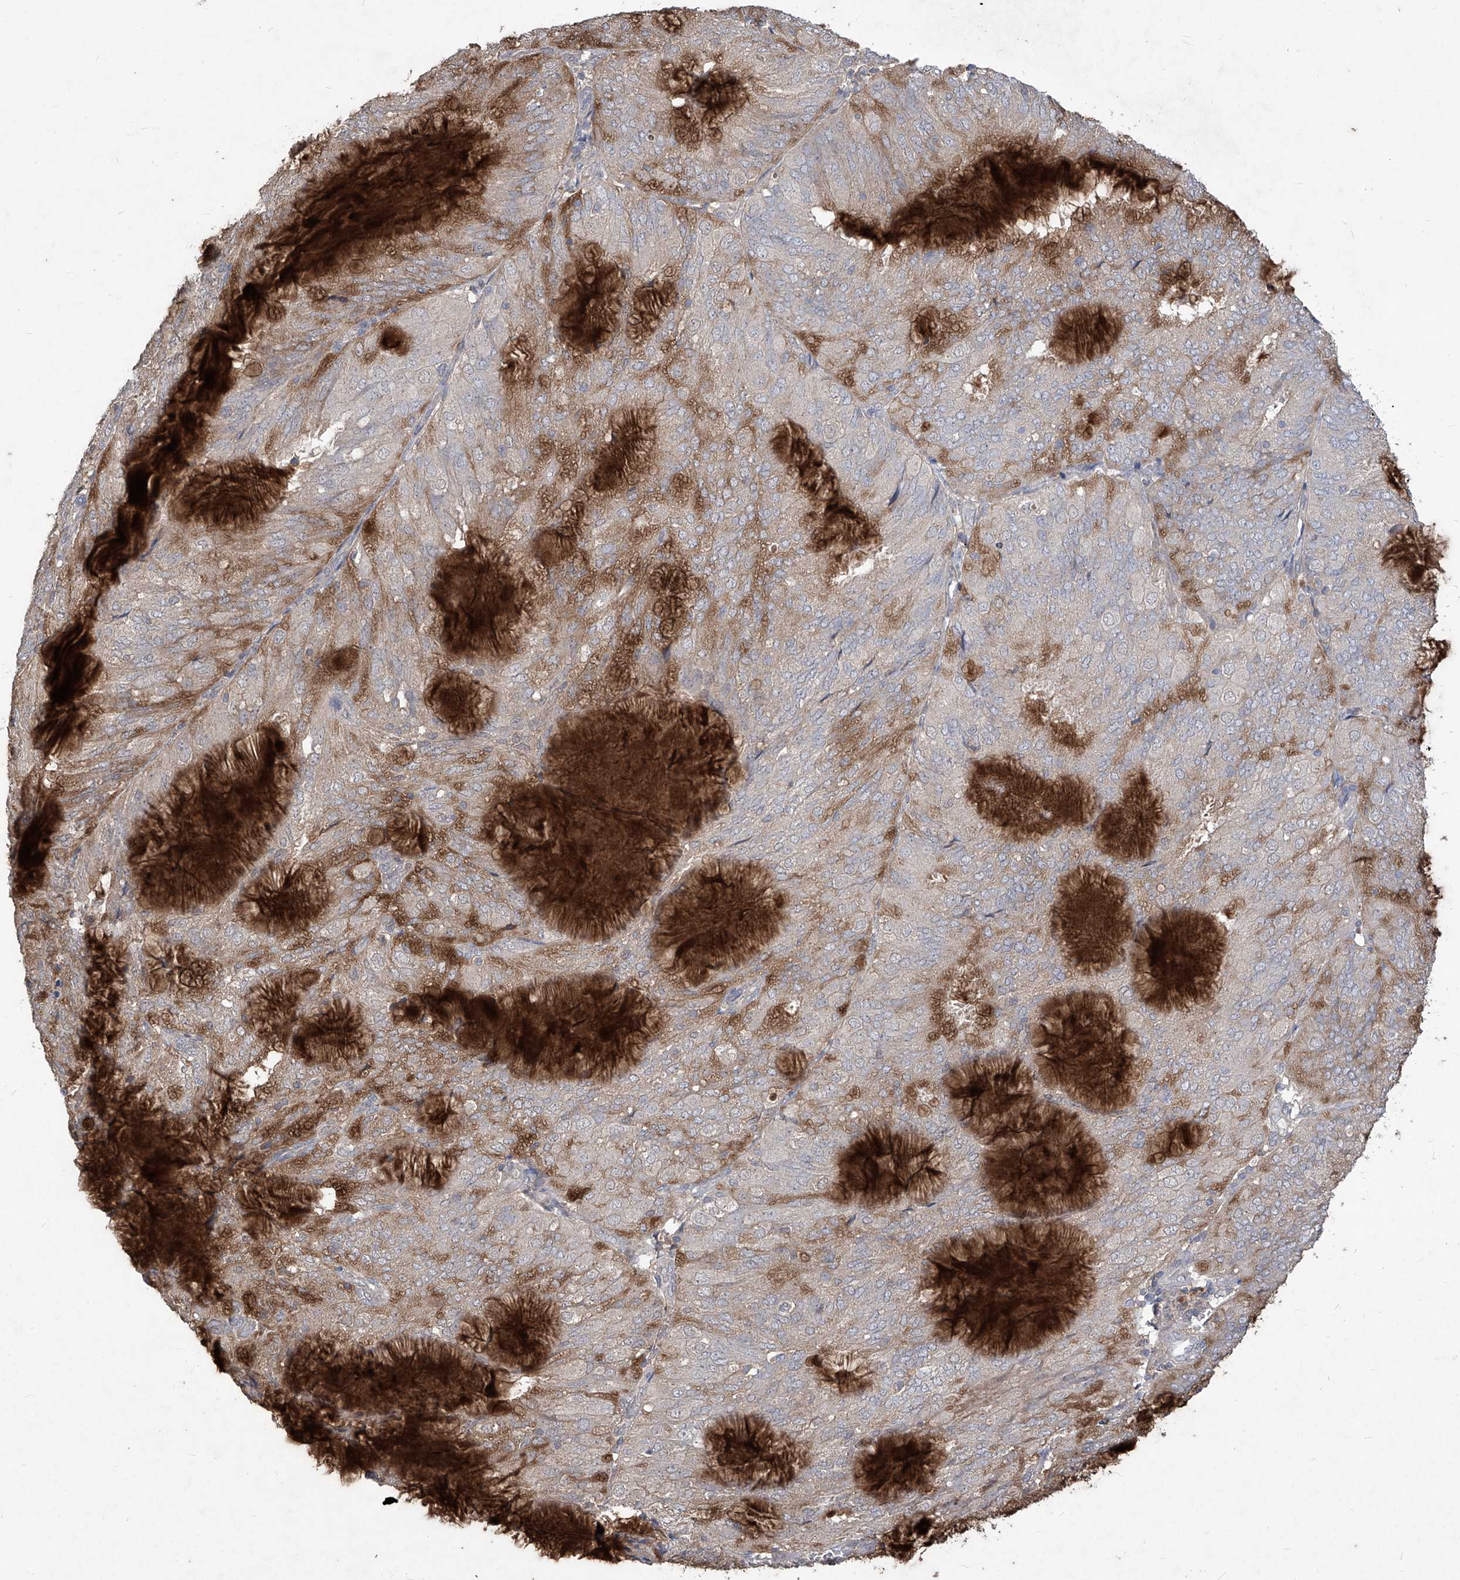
{"staining": {"intensity": "moderate", "quantity": "<25%", "location": "cytoplasmic/membranous"}, "tissue": "endometrial cancer", "cell_type": "Tumor cells", "image_type": "cancer", "snomed": [{"axis": "morphology", "description": "Adenocarcinoma, NOS"}, {"axis": "topography", "description": "Endometrium"}], "caption": "This micrograph reveals adenocarcinoma (endometrial) stained with IHC to label a protein in brown. The cytoplasmic/membranous of tumor cells show moderate positivity for the protein. Nuclei are counter-stained blue.", "gene": "TXNIP", "patient": {"sex": "female", "age": 81}}